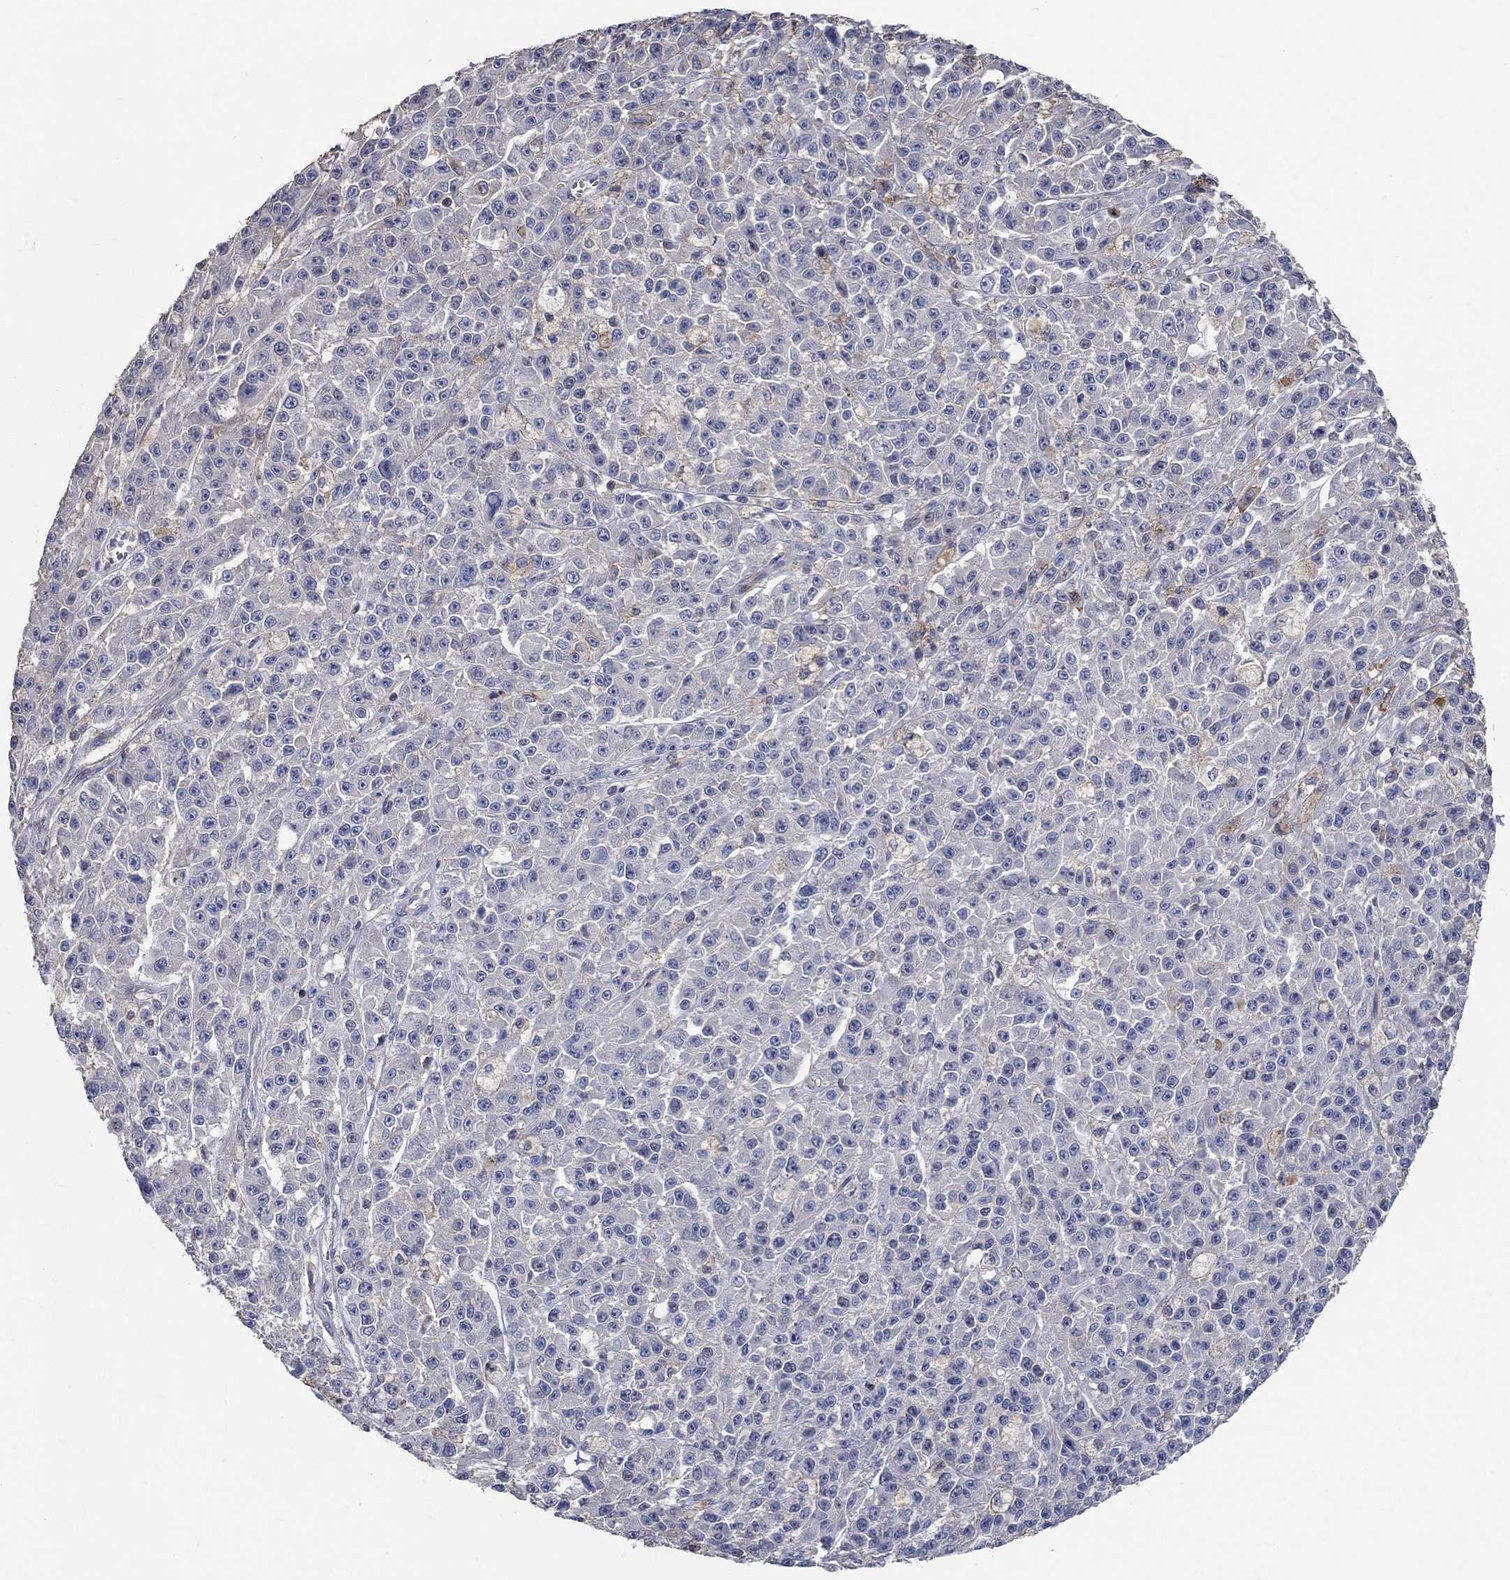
{"staining": {"intensity": "negative", "quantity": "none", "location": "none"}, "tissue": "melanoma", "cell_type": "Tumor cells", "image_type": "cancer", "snomed": [{"axis": "morphology", "description": "Malignant melanoma, NOS"}, {"axis": "topography", "description": "Skin"}], "caption": "High magnification brightfield microscopy of melanoma stained with DAB (3,3'-diaminobenzidine) (brown) and counterstained with hematoxylin (blue): tumor cells show no significant positivity. (Immunohistochemistry (ihc), brightfield microscopy, high magnification).", "gene": "TNFAIP8L3", "patient": {"sex": "female", "age": 58}}